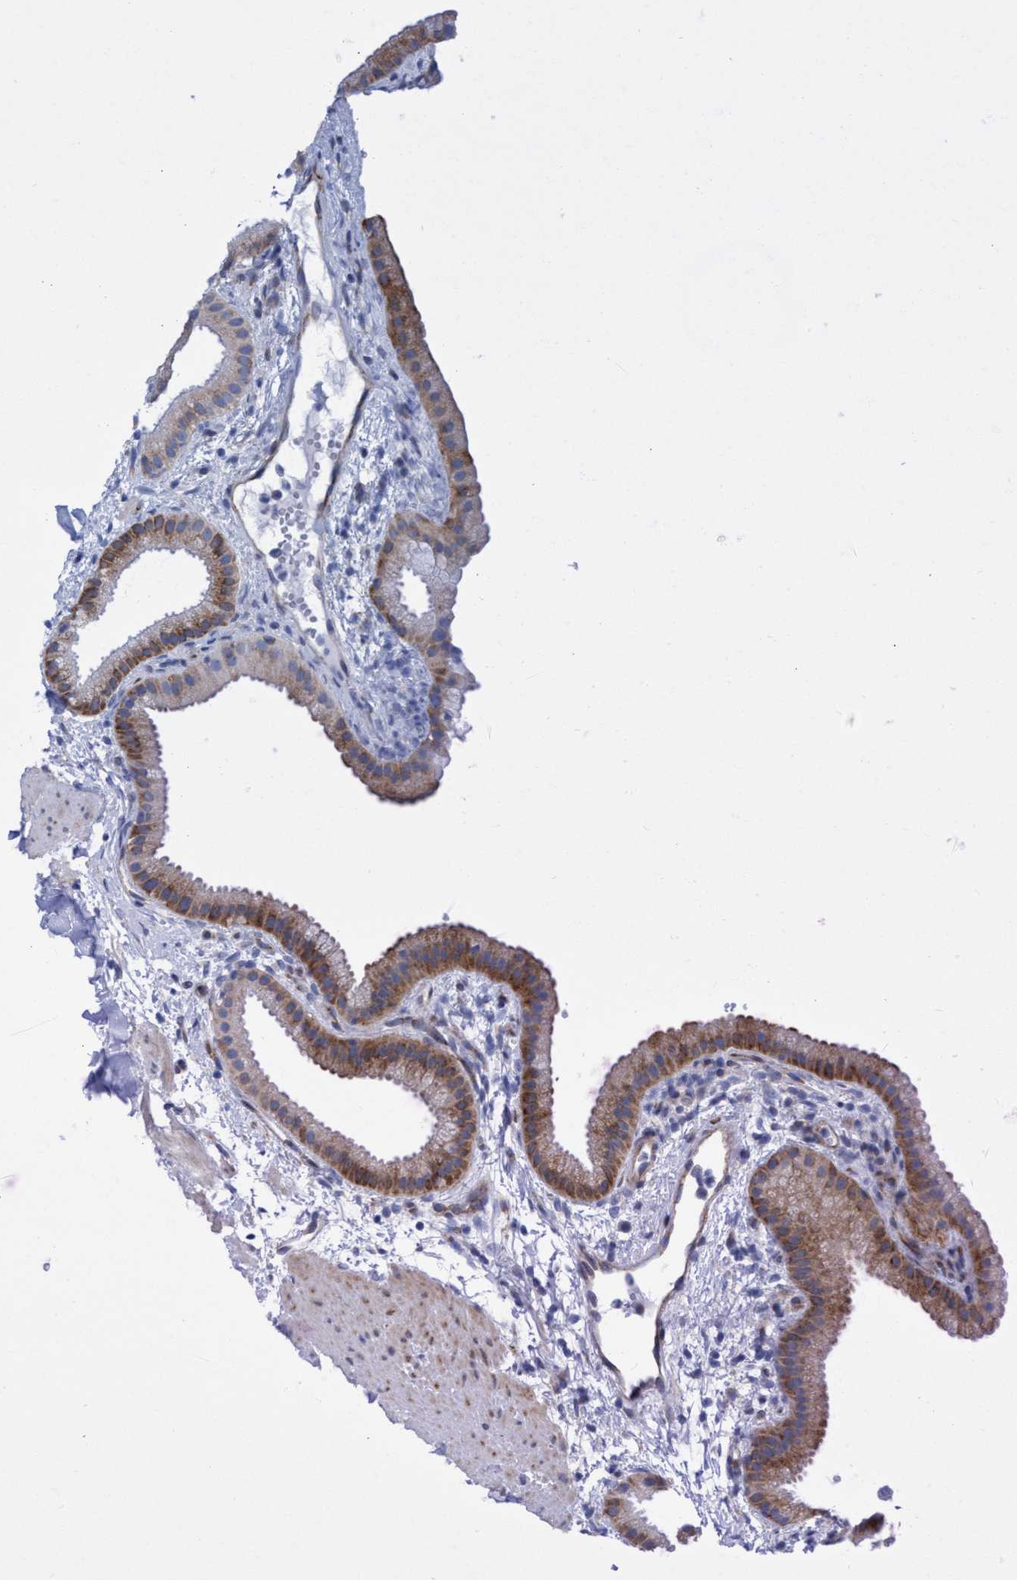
{"staining": {"intensity": "moderate", "quantity": ">75%", "location": "cytoplasmic/membranous"}, "tissue": "gallbladder", "cell_type": "Glandular cells", "image_type": "normal", "snomed": [{"axis": "morphology", "description": "Normal tissue, NOS"}, {"axis": "topography", "description": "Gallbladder"}], "caption": "Immunohistochemical staining of benign gallbladder exhibits moderate cytoplasmic/membranous protein positivity in about >75% of glandular cells. The protein is stained brown, and the nuclei are stained in blue (DAB IHC with brightfield microscopy, high magnification).", "gene": "R3HCC1", "patient": {"sex": "female", "age": 64}}